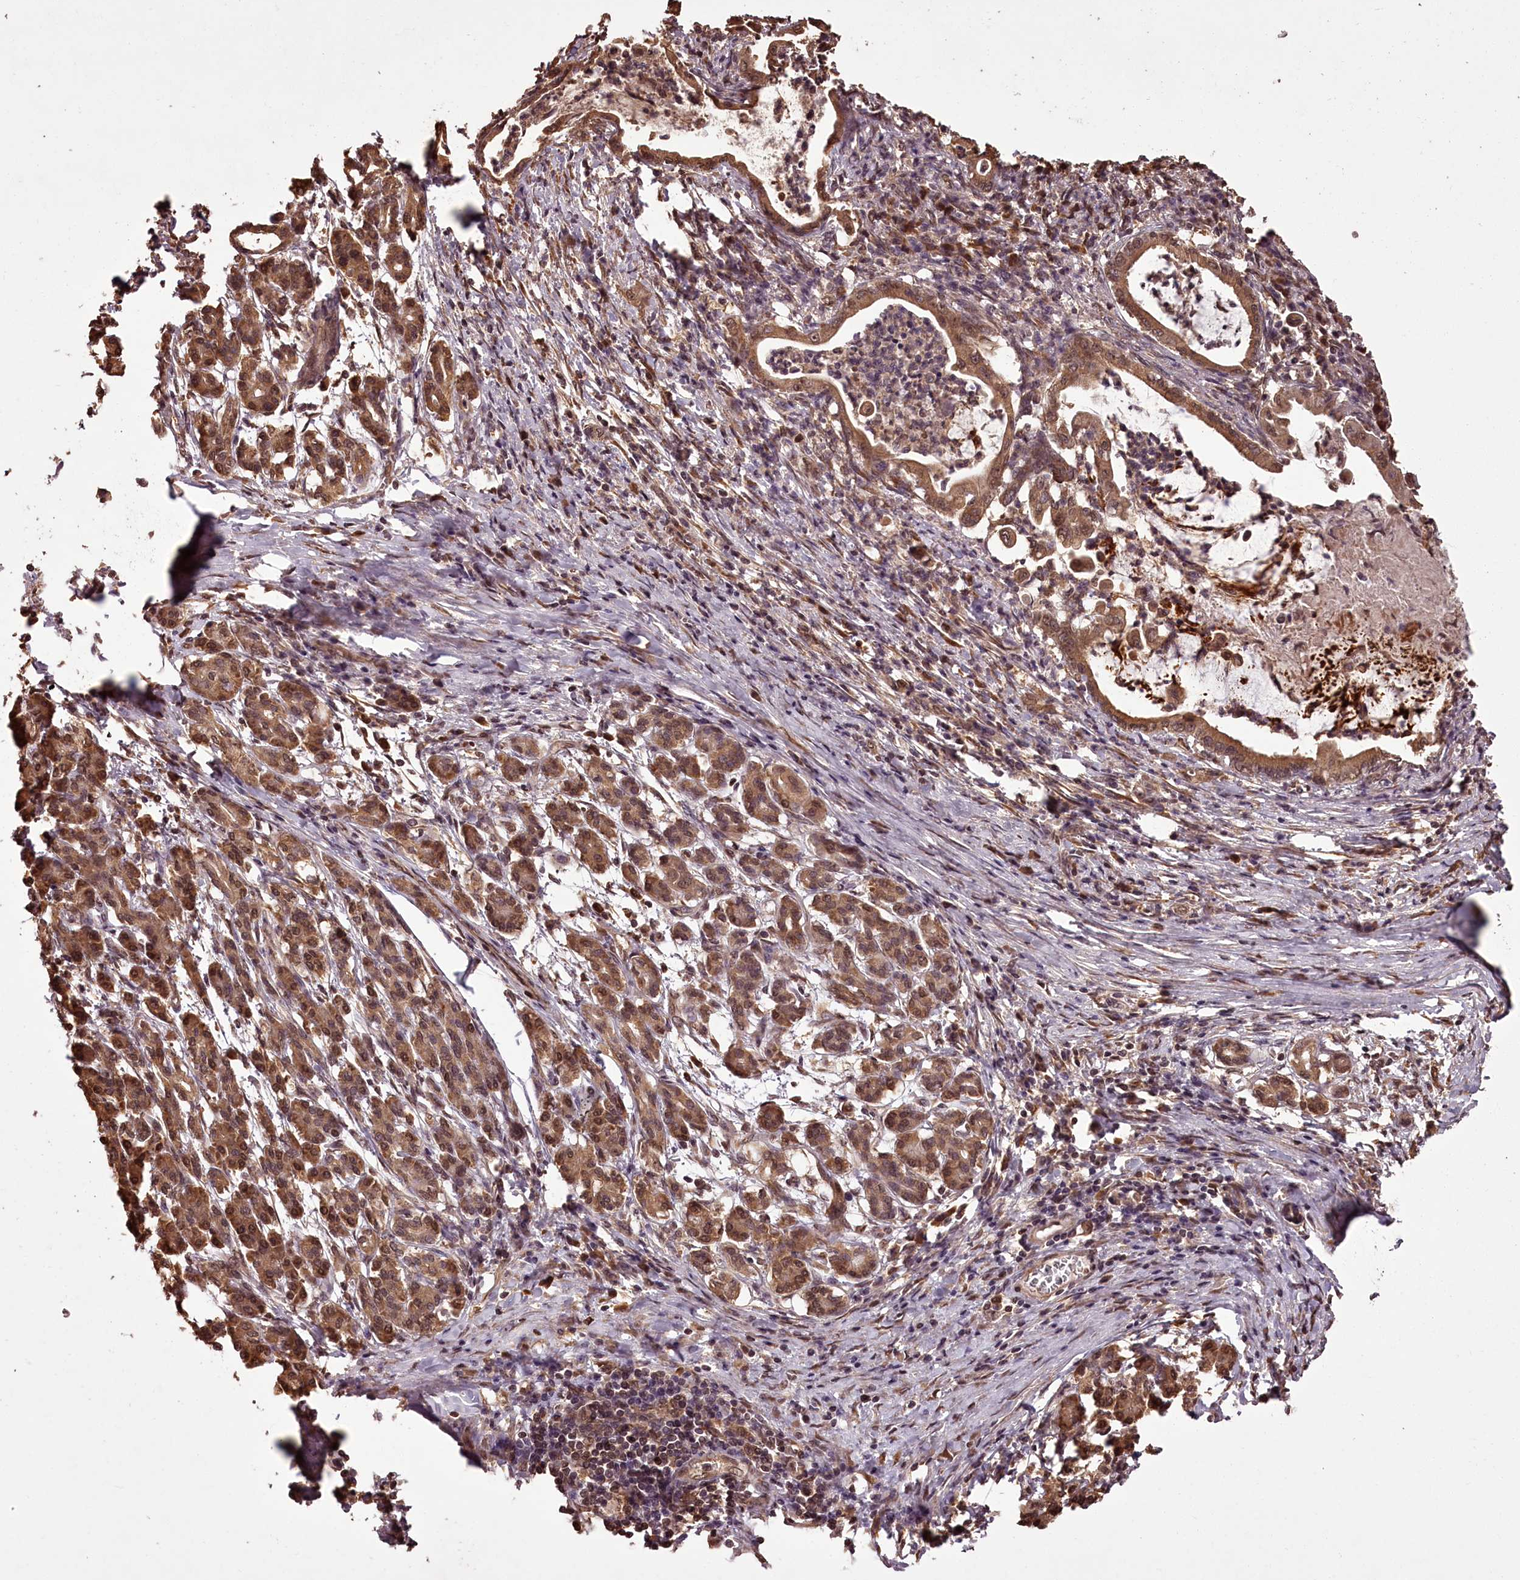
{"staining": {"intensity": "moderate", "quantity": ">75%", "location": "cytoplasmic/membranous,nuclear"}, "tissue": "pancreatic cancer", "cell_type": "Tumor cells", "image_type": "cancer", "snomed": [{"axis": "morphology", "description": "Adenocarcinoma, NOS"}, {"axis": "topography", "description": "Pancreas"}], "caption": "Protein staining reveals moderate cytoplasmic/membranous and nuclear positivity in about >75% of tumor cells in pancreatic cancer.", "gene": "NPRL2", "patient": {"sex": "female", "age": 55}}